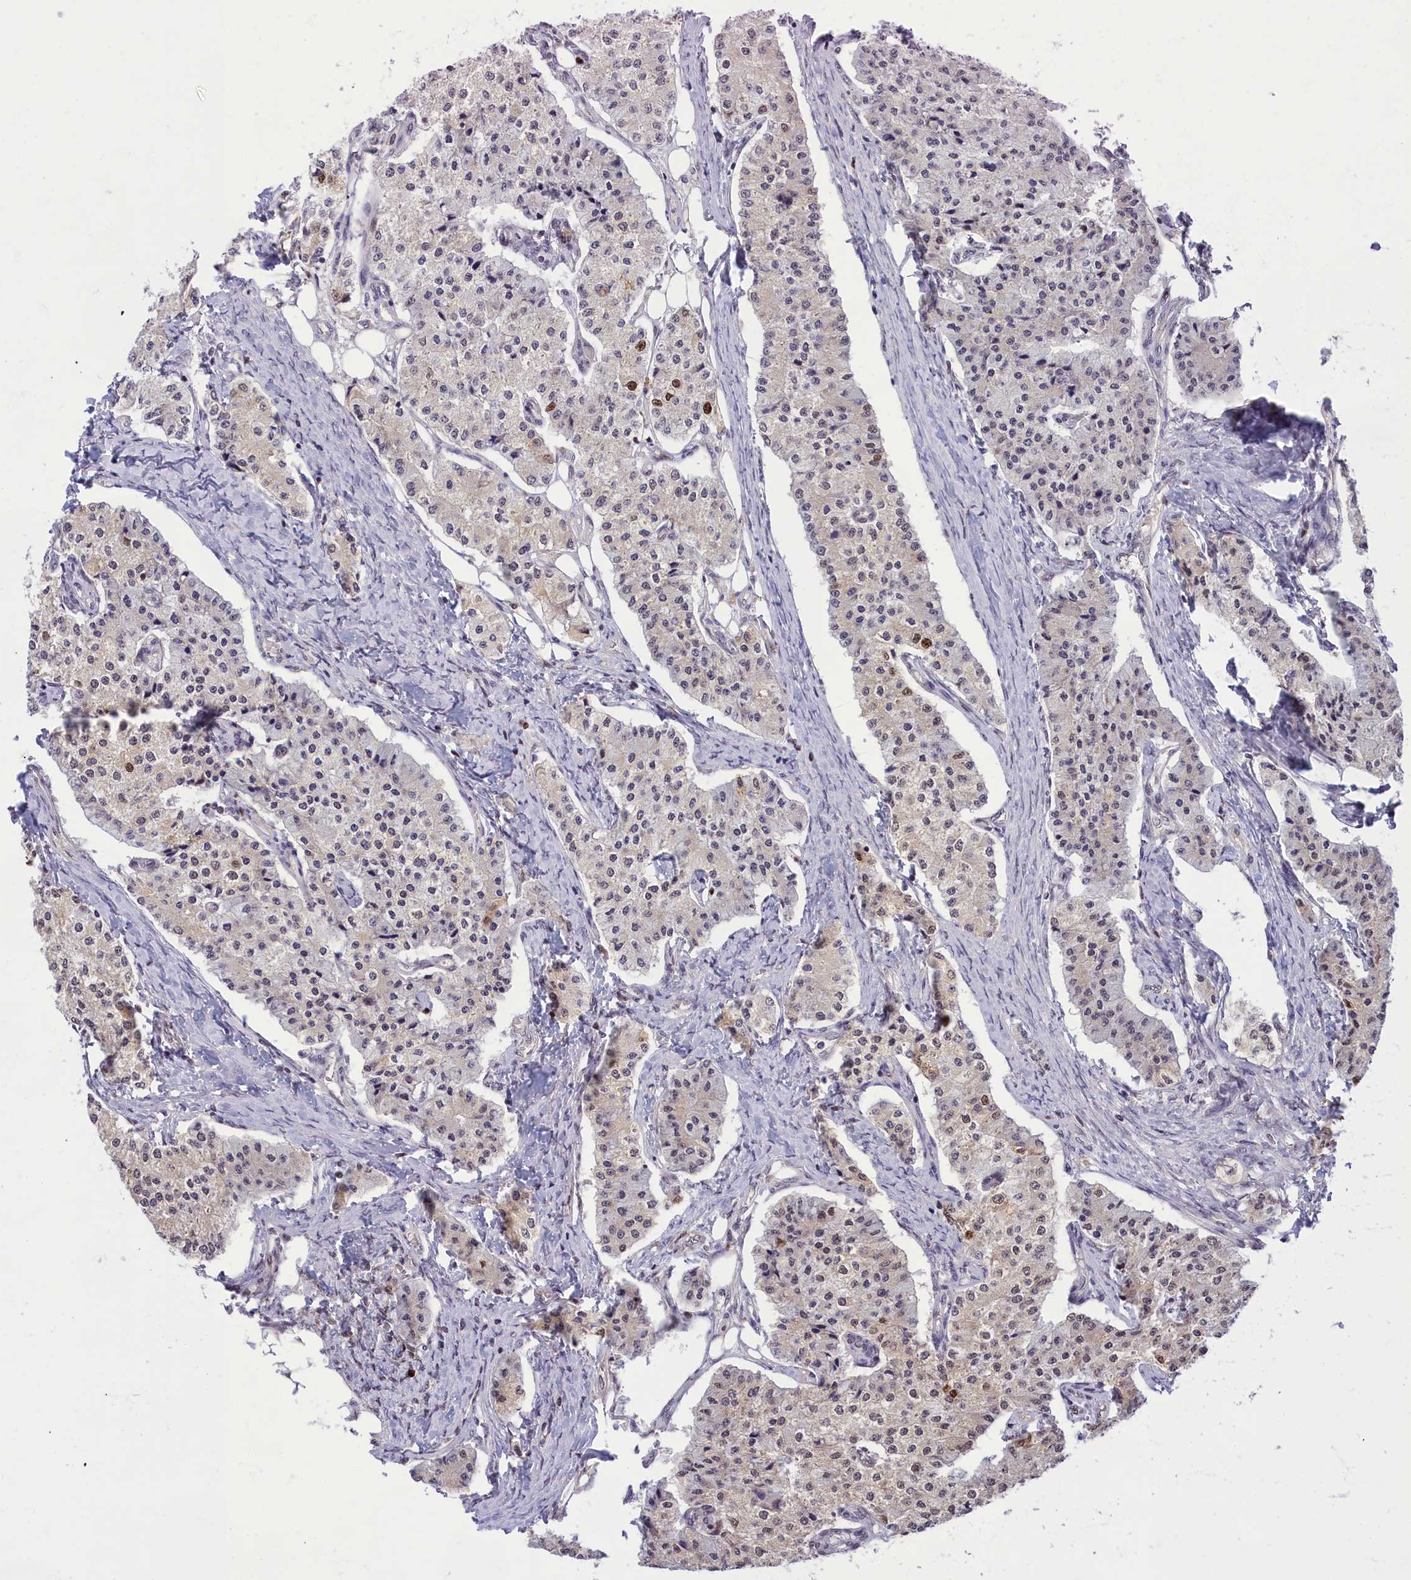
{"staining": {"intensity": "moderate", "quantity": "<25%", "location": "nuclear"}, "tissue": "carcinoid", "cell_type": "Tumor cells", "image_type": "cancer", "snomed": [{"axis": "morphology", "description": "Carcinoid, malignant, NOS"}, {"axis": "topography", "description": "Colon"}], "caption": "Carcinoid stained with DAB (3,3'-diaminobenzidine) immunohistochemistry shows low levels of moderate nuclear positivity in about <25% of tumor cells. The staining was performed using DAB to visualize the protein expression in brown, while the nuclei were stained in blue with hematoxylin (Magnification: 20x).", "gene": "EARS2", "patient": {"sex": "female", "age": 52}}